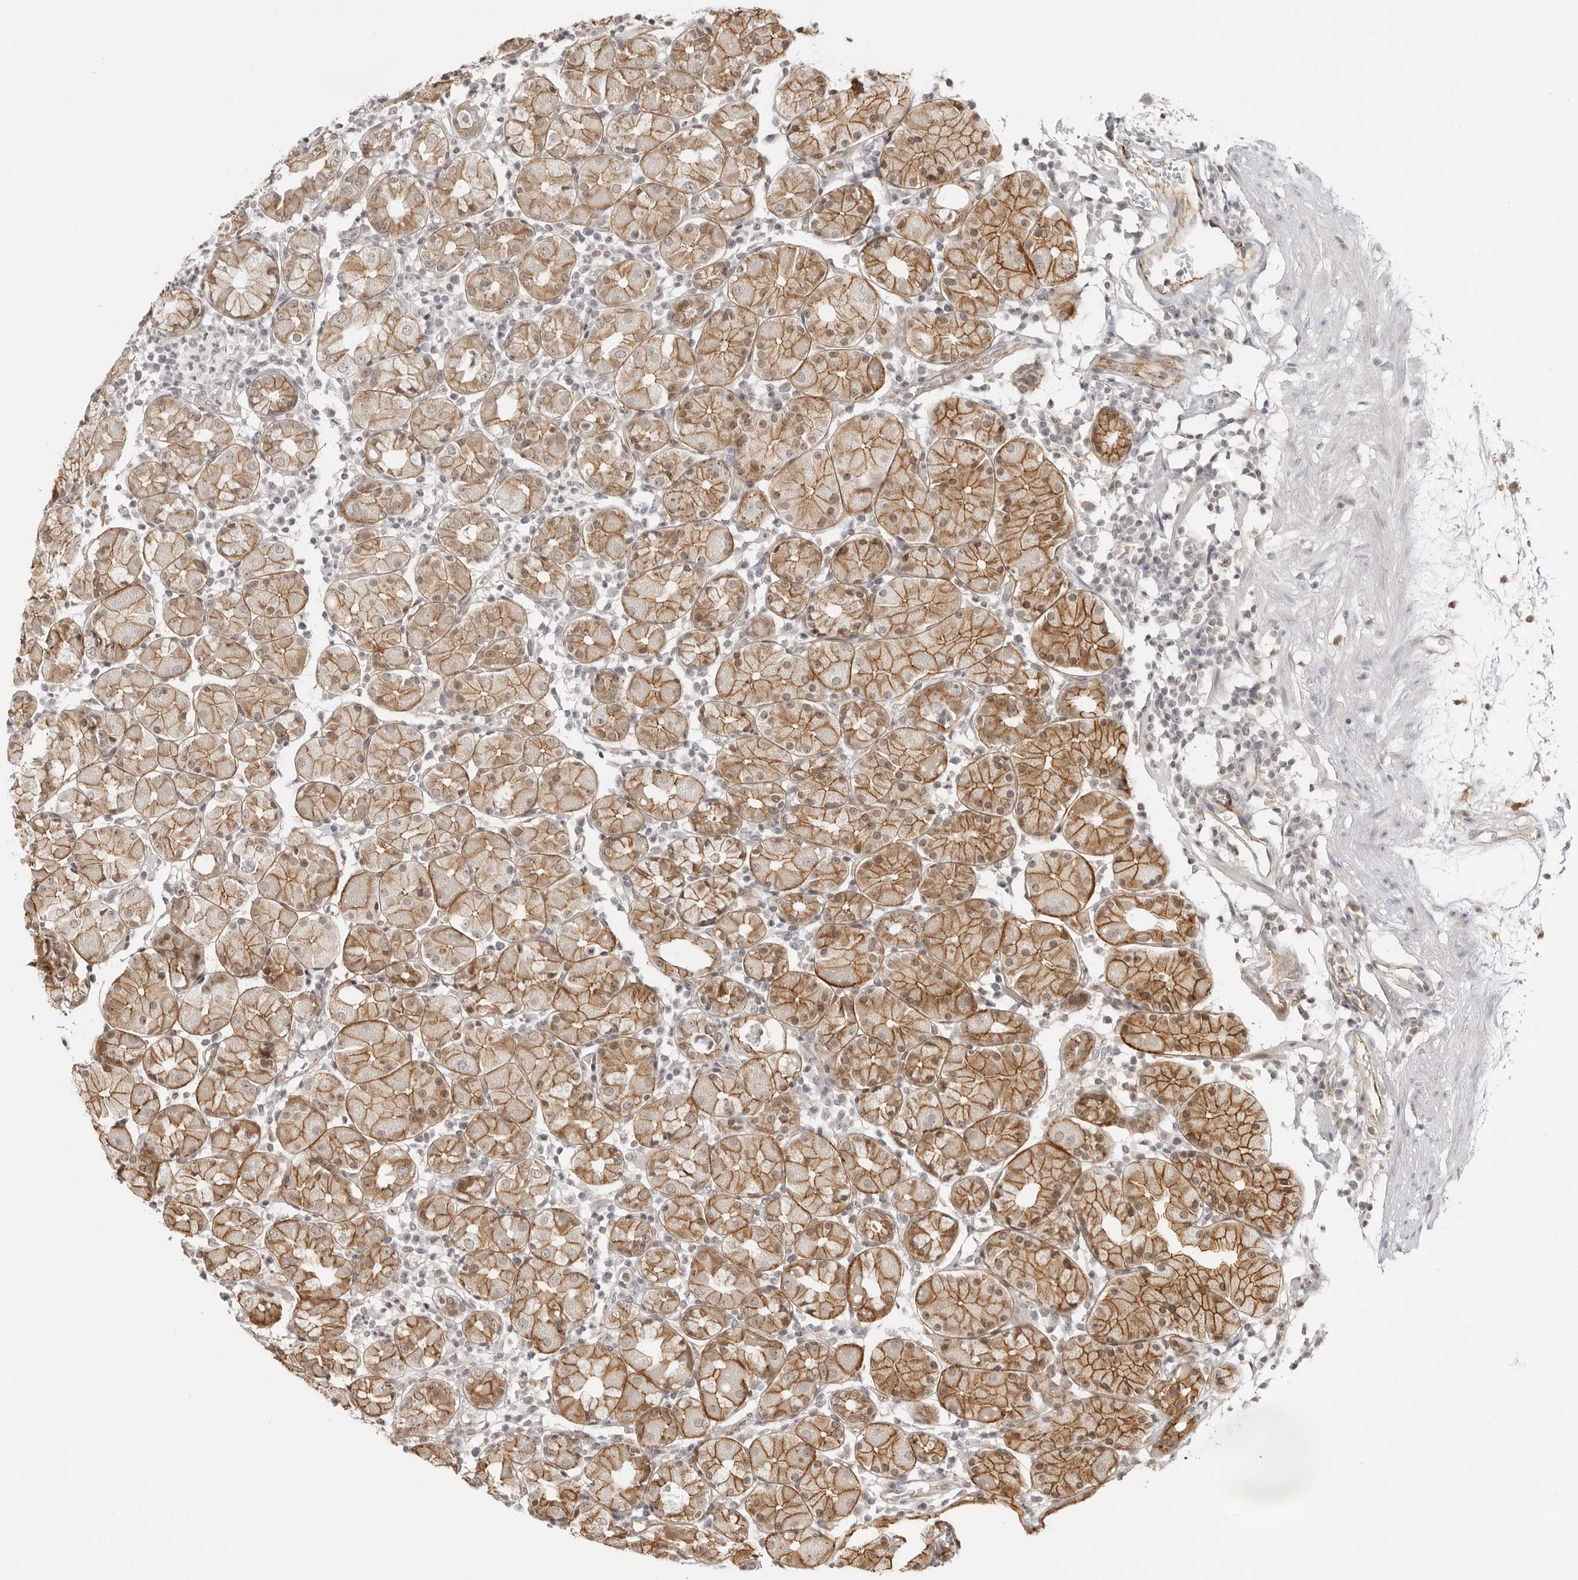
{"staining": {"intensity": "moderate", "quantity": ">75%", "location": "cytoplasmic/membranous"}, "tissue": "stomach", "cell_type": "Glandular cells", "image_type": "normal", "snomed": [{"axis": "morphology", "description": "Normal tissue, NOS"}, {"axis": "topography", "description": "Stomach"}, {"axis": "topography", "description": "Stomach, lower"}], "caption": "Approximately >75% of glandular cells in unremarkable stomach show moderate cytoplasmic/membranous protein staining as visualized by brown immunohistochemical staining.", "gene": "TRAPPC3", "patient": {"sex": "female", "age": 75}}